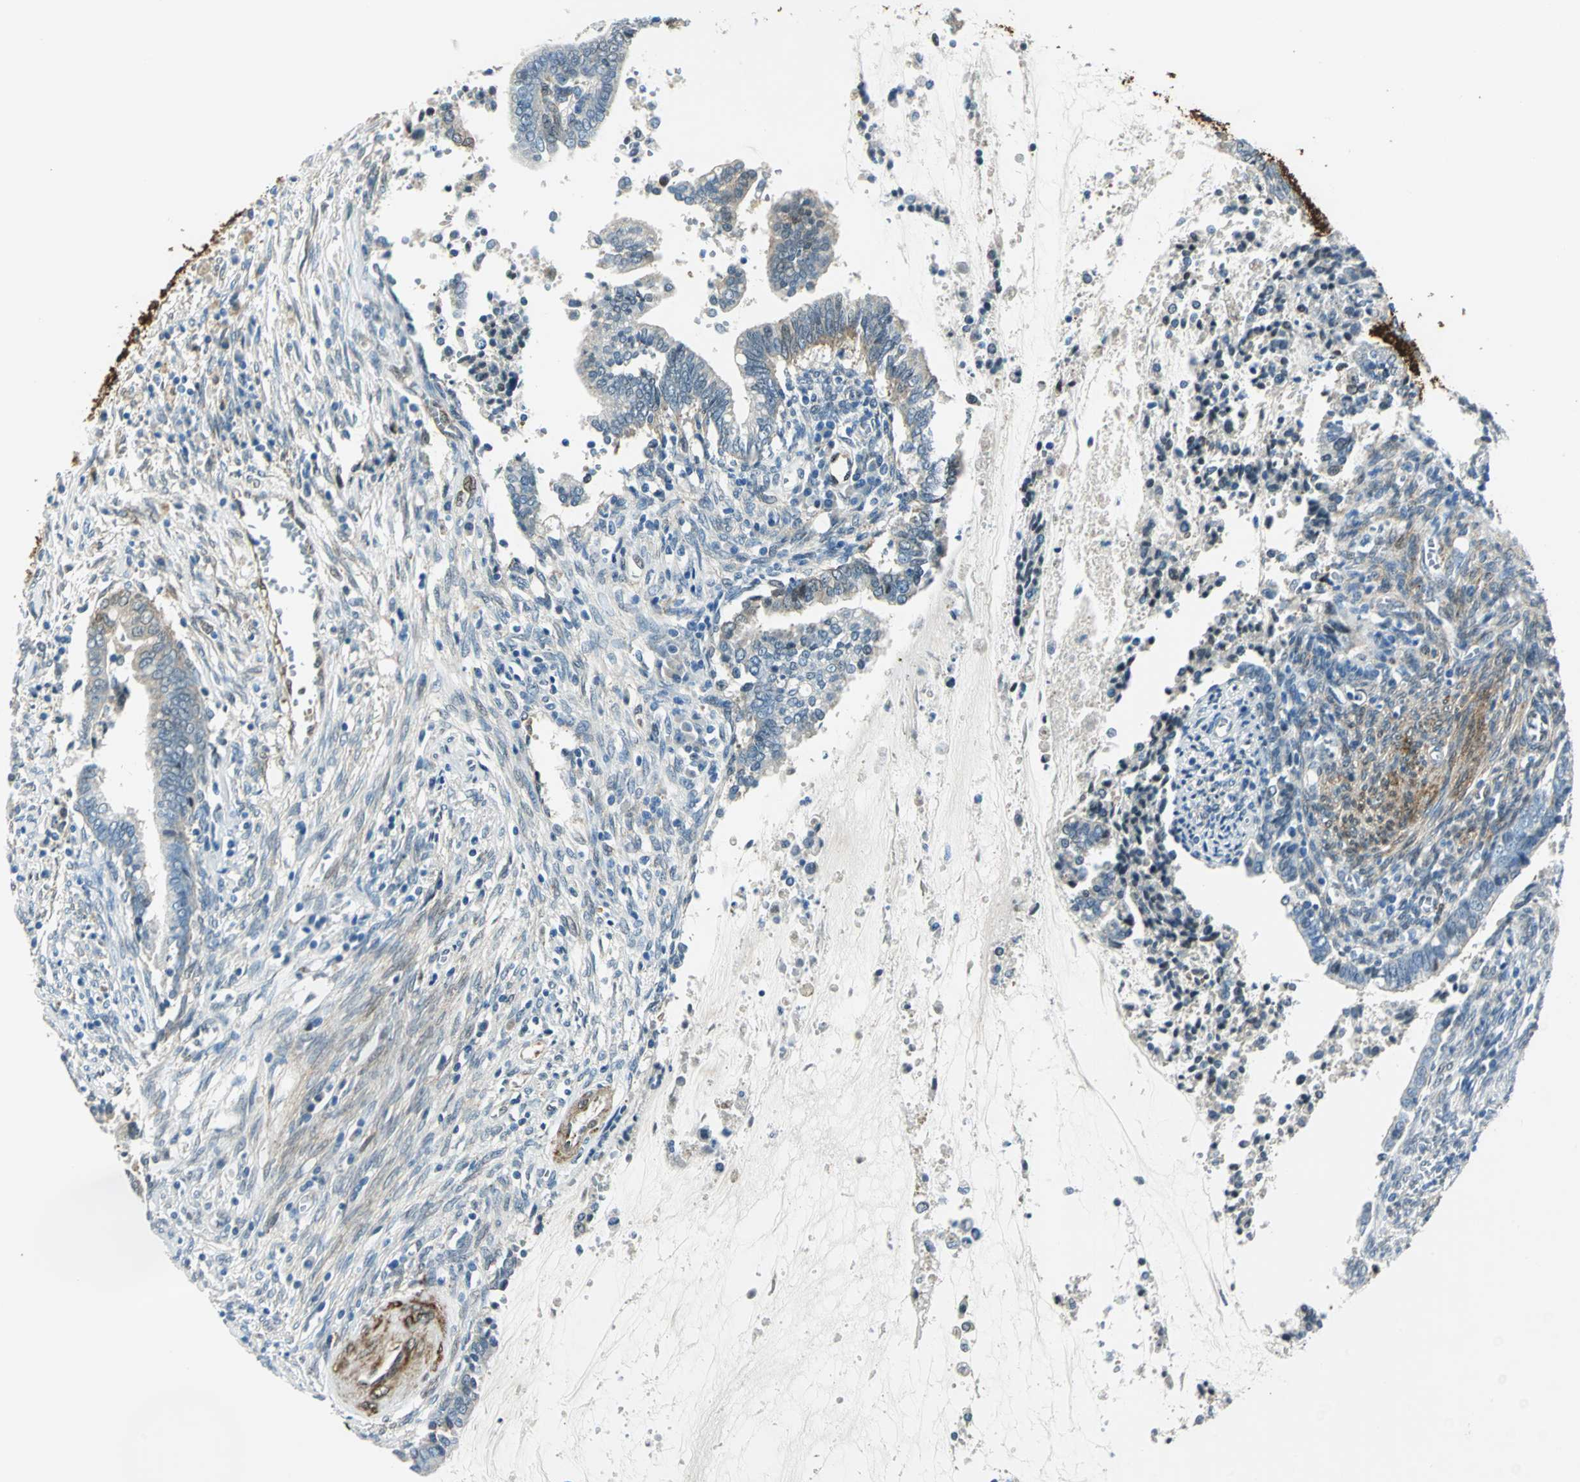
{"staining": {"intensity": "weak", "quantity": "<25%", "location": "cytoplasmic/membranous"}, "tissue": "cervical cancer", "cell_type": "Tumor cells", "image_type": "cancer", "snomed": [{"axis": "morphology", "description": "Adenocarcinoma, NOS"}, {"axis": "topography", "description": "Cervix"}], "caption": "Tumor cells show no significant protein expression in cervical cancer.", "gene": "HSPB1", "patient": {"sex": "female", "age": 44}}